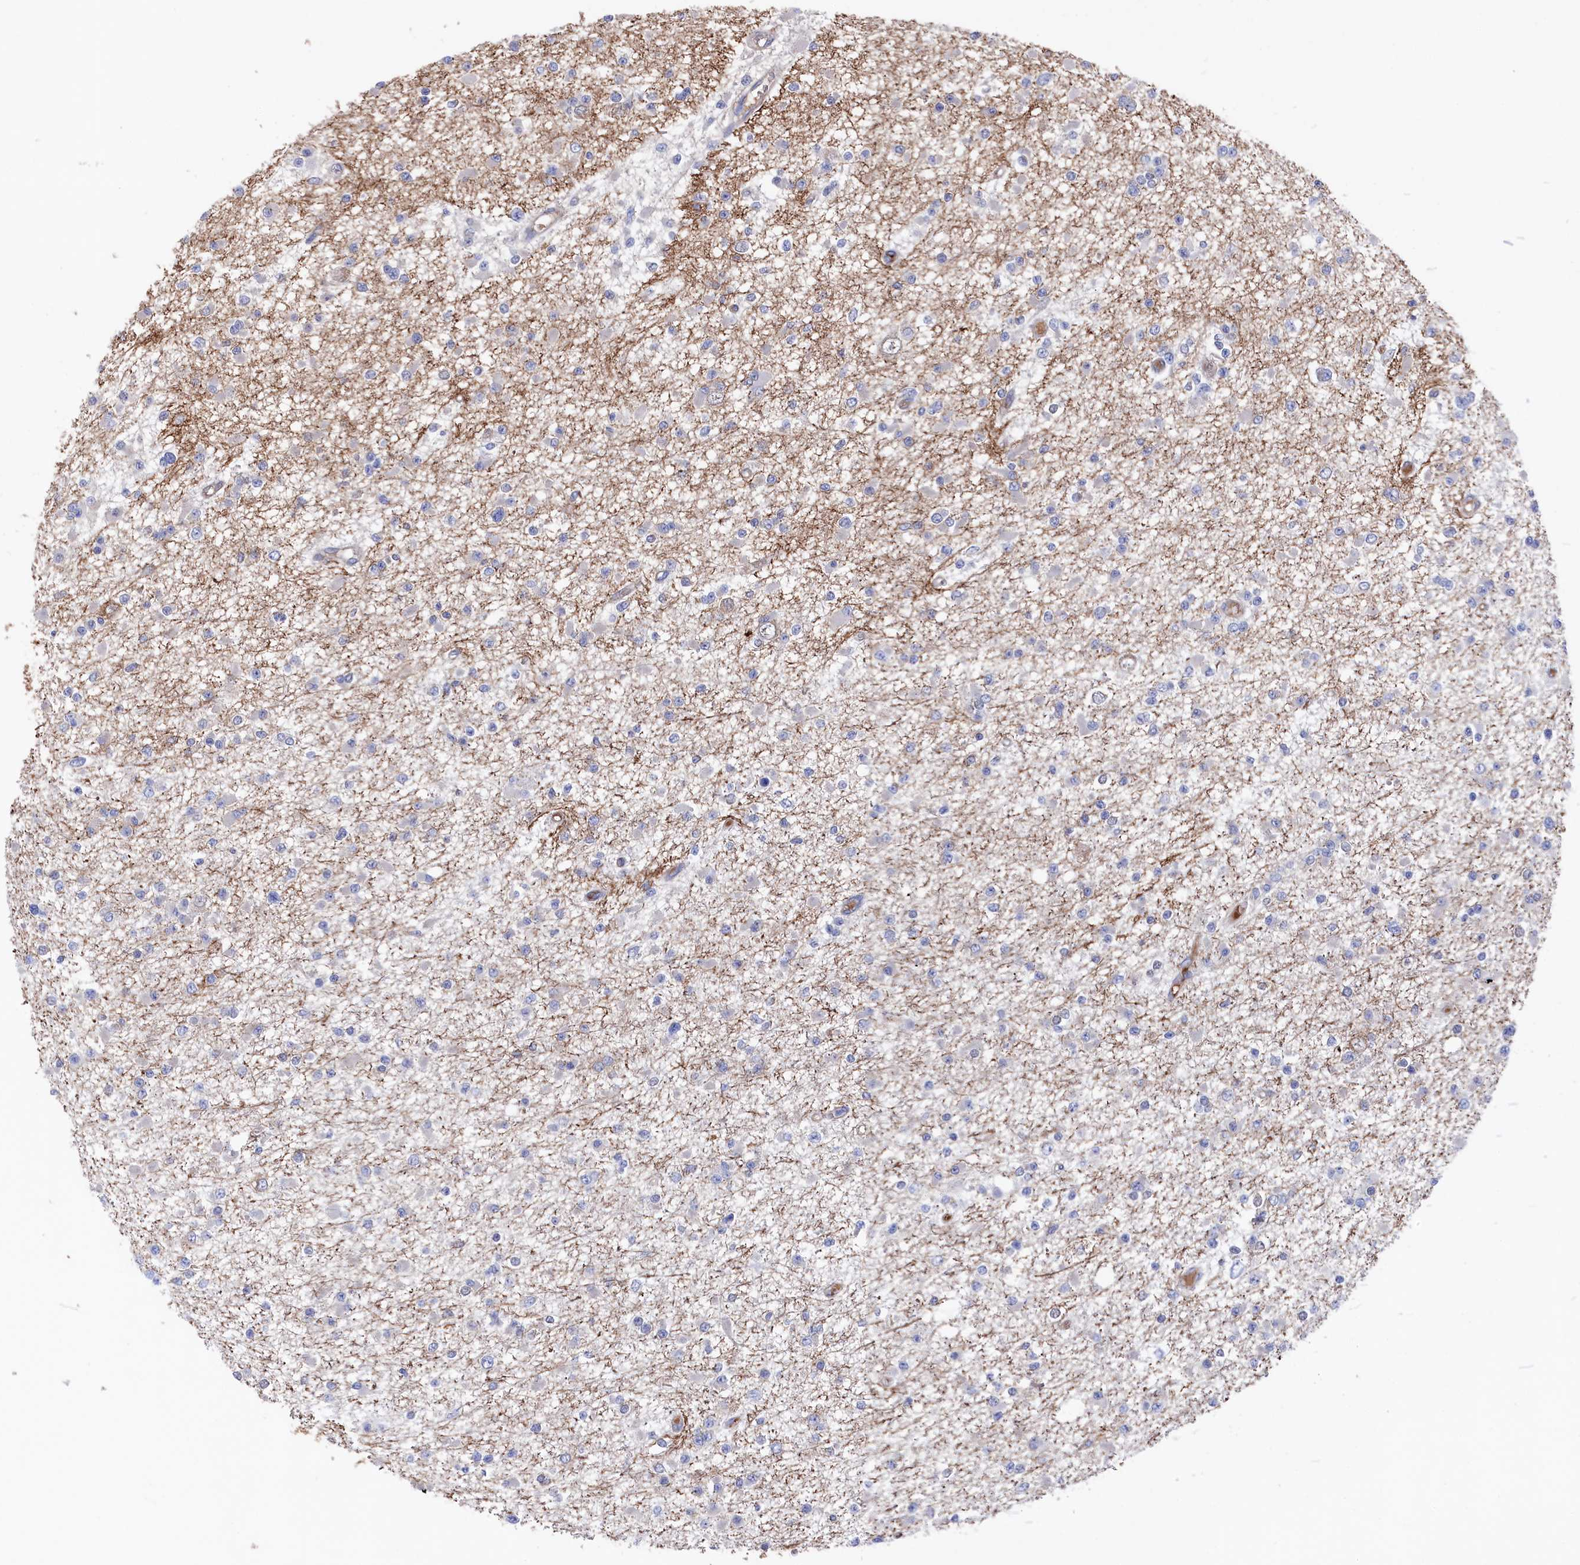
{"staining": {"intensity": "negative", "quantity": "none", "location": "none"}, "tissue": "glioma", "cell_type": "Tumor cells", "image_type": "cancer", "snomed": [{"axis": "morphology", "description": "Glioma, malignant, Low grade"}, {"axis": "topography", "description": "Brain"}], "caption": "Photomicrograph shows no protein staining in tumor cells of glioma tissue. (DAB immunohistochemistry, high magnification).", "gene": "C12orf73", "patient": {"sex": "female", "age": 22}}